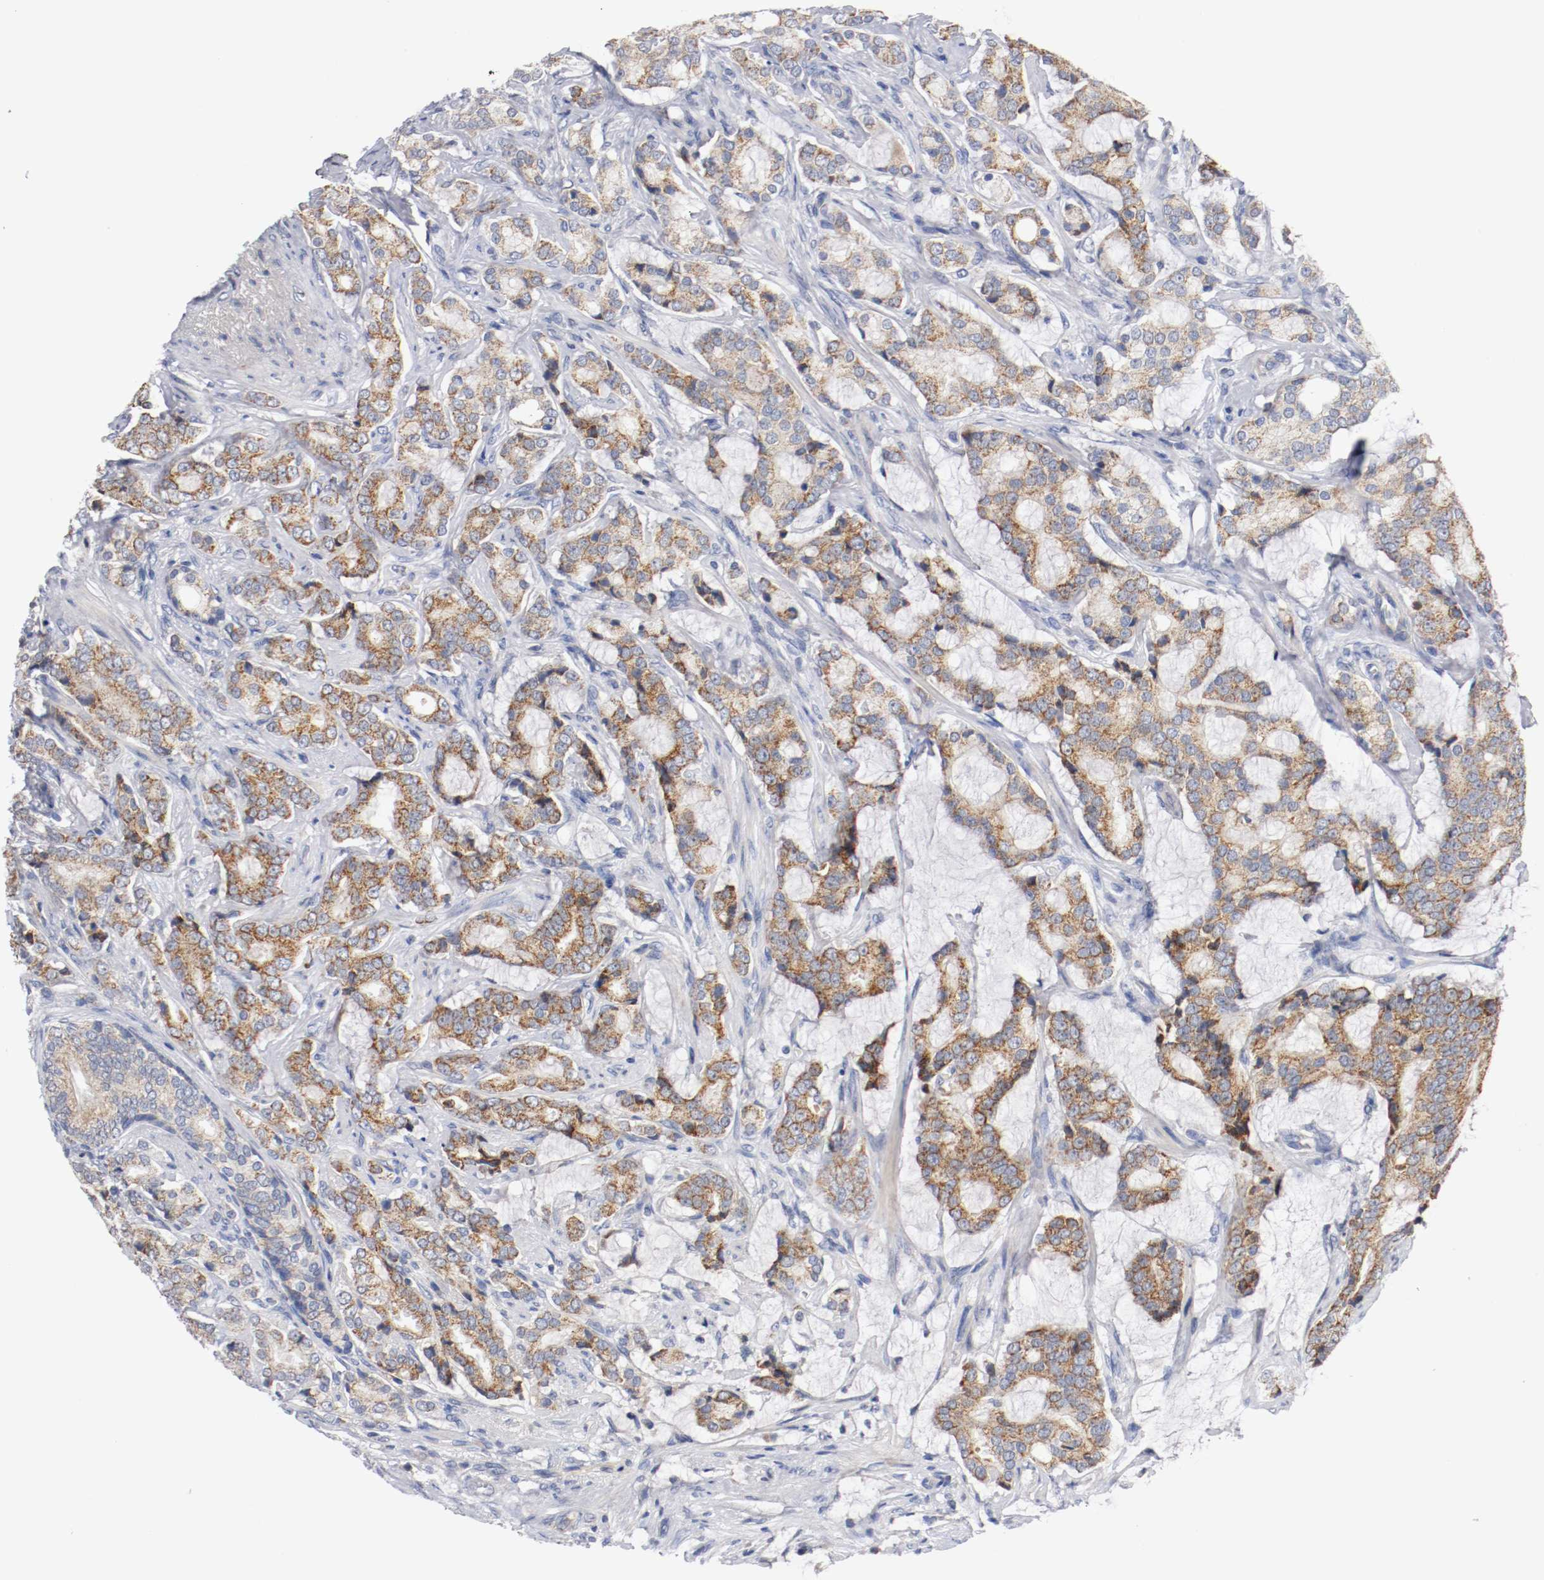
{"staining": {"intensity": "moderate", "quantity": ">75%", "location": "cytoplasmic/membranous"}, "tissue": "prostate cancer", "cell_type": "Tumor cells", "image_type": "cancer", "snomed": [{"axis": "morphology", "description": "Adenocarcinoma, Low grade"}, {"axis": "topography", "description": "Prostate"}], "caption": "Protein expression analysis of human prostate cancer (low-grade adenocarcinoma) reveals moderate cytoplasmic/membranous staining in about >75% of tumor cells.", "gene": "PCSK6", "patient": {"sex": "male", "age": 58}}